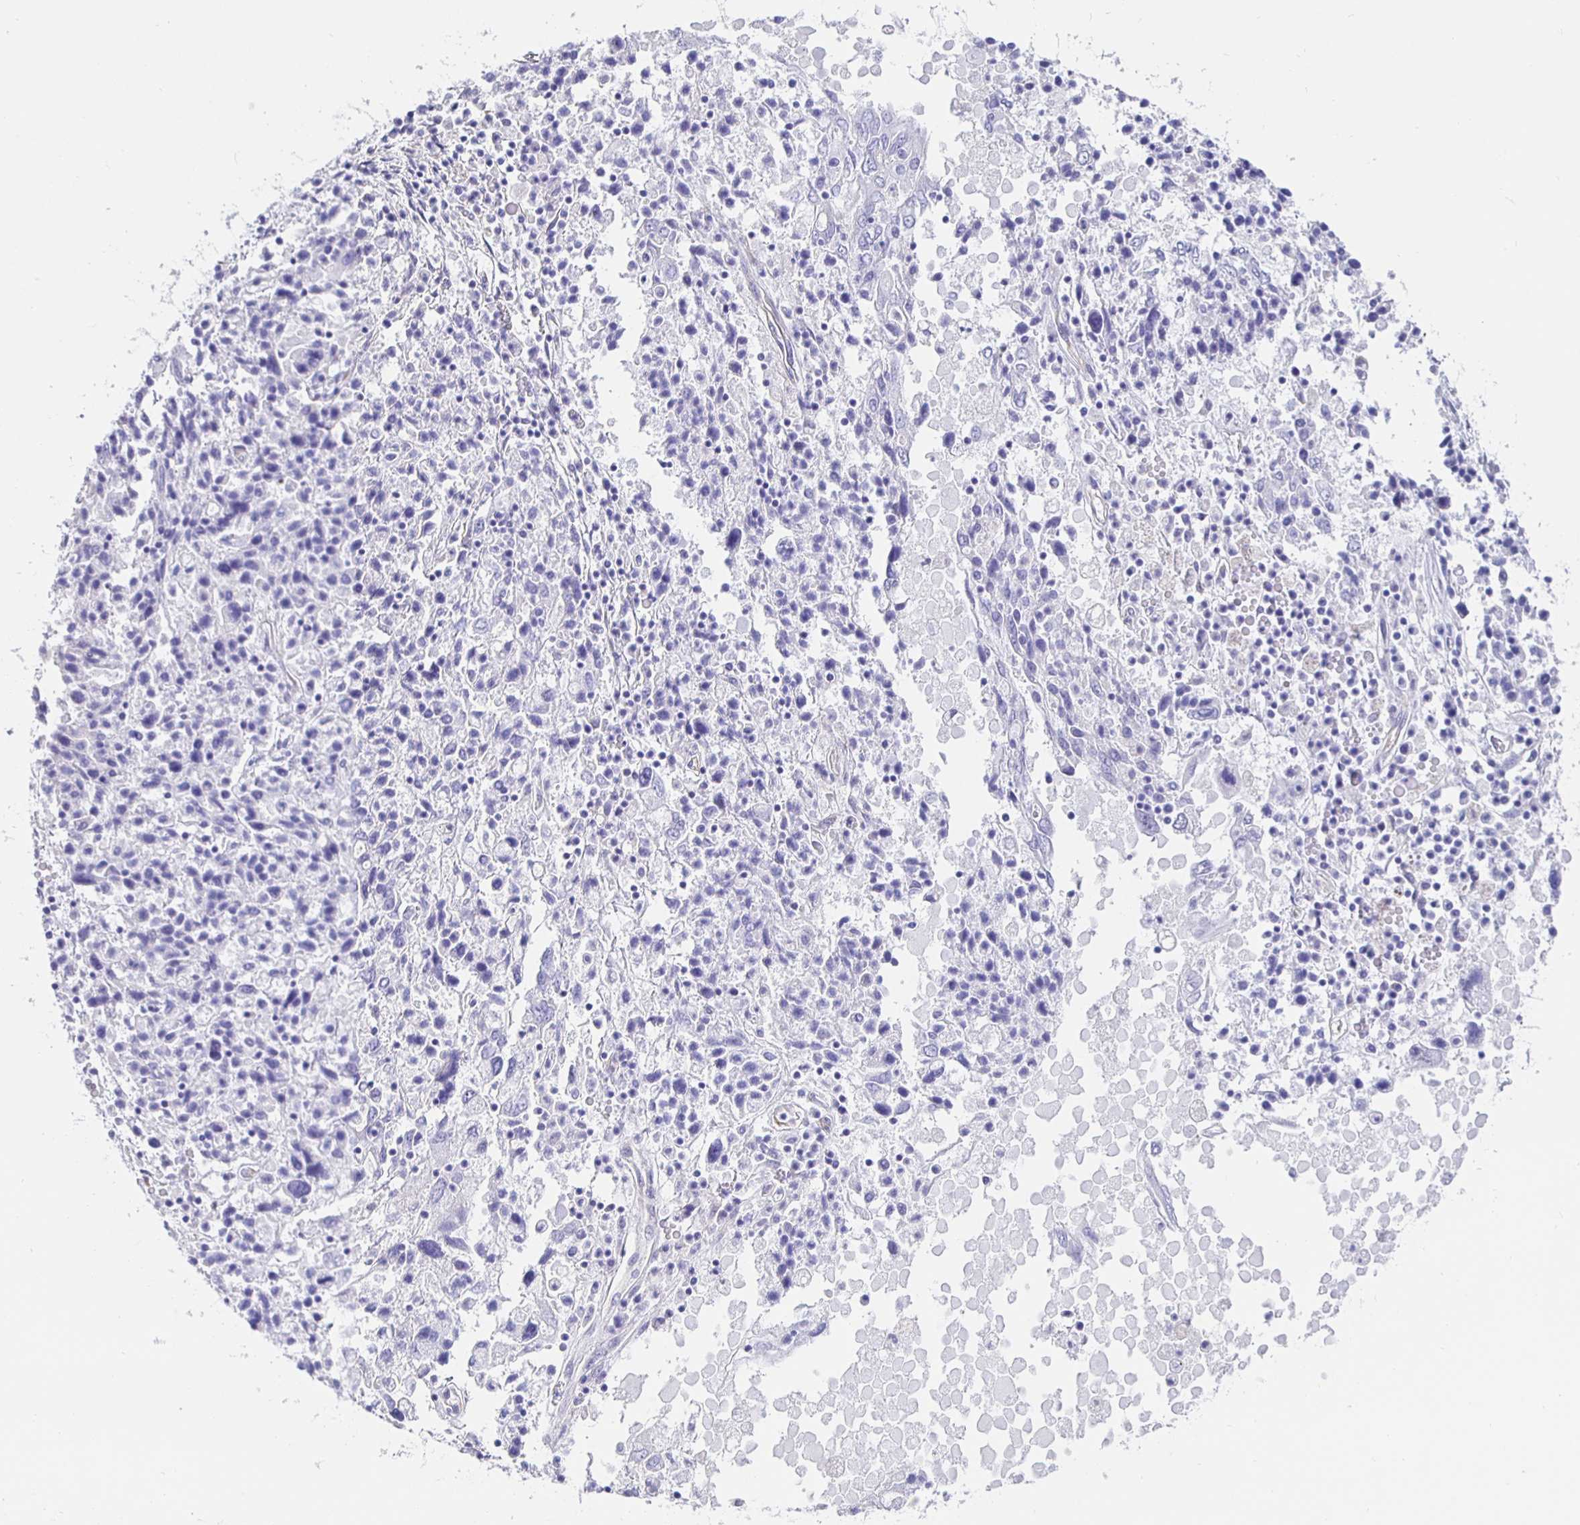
{"staining": {"intensity": "negative", "quantity": "none", "location": "none"}, "tissue": "ovarian cancer", "cell_type": "Tumor cells", "image_type": "cancer", "snomed": [{"axis": "morphology", "description": "Carcinoma, endometroid"}, {"axis": "topography", "description": "Ovary"}], "caption": "High power microscopy image of an immunohistochemistry image of ovarian cancer, revealing no significant positivity in tumor cells.", "gene": "HSPA4L", "patient": {"sex": "female", "age": 62}}